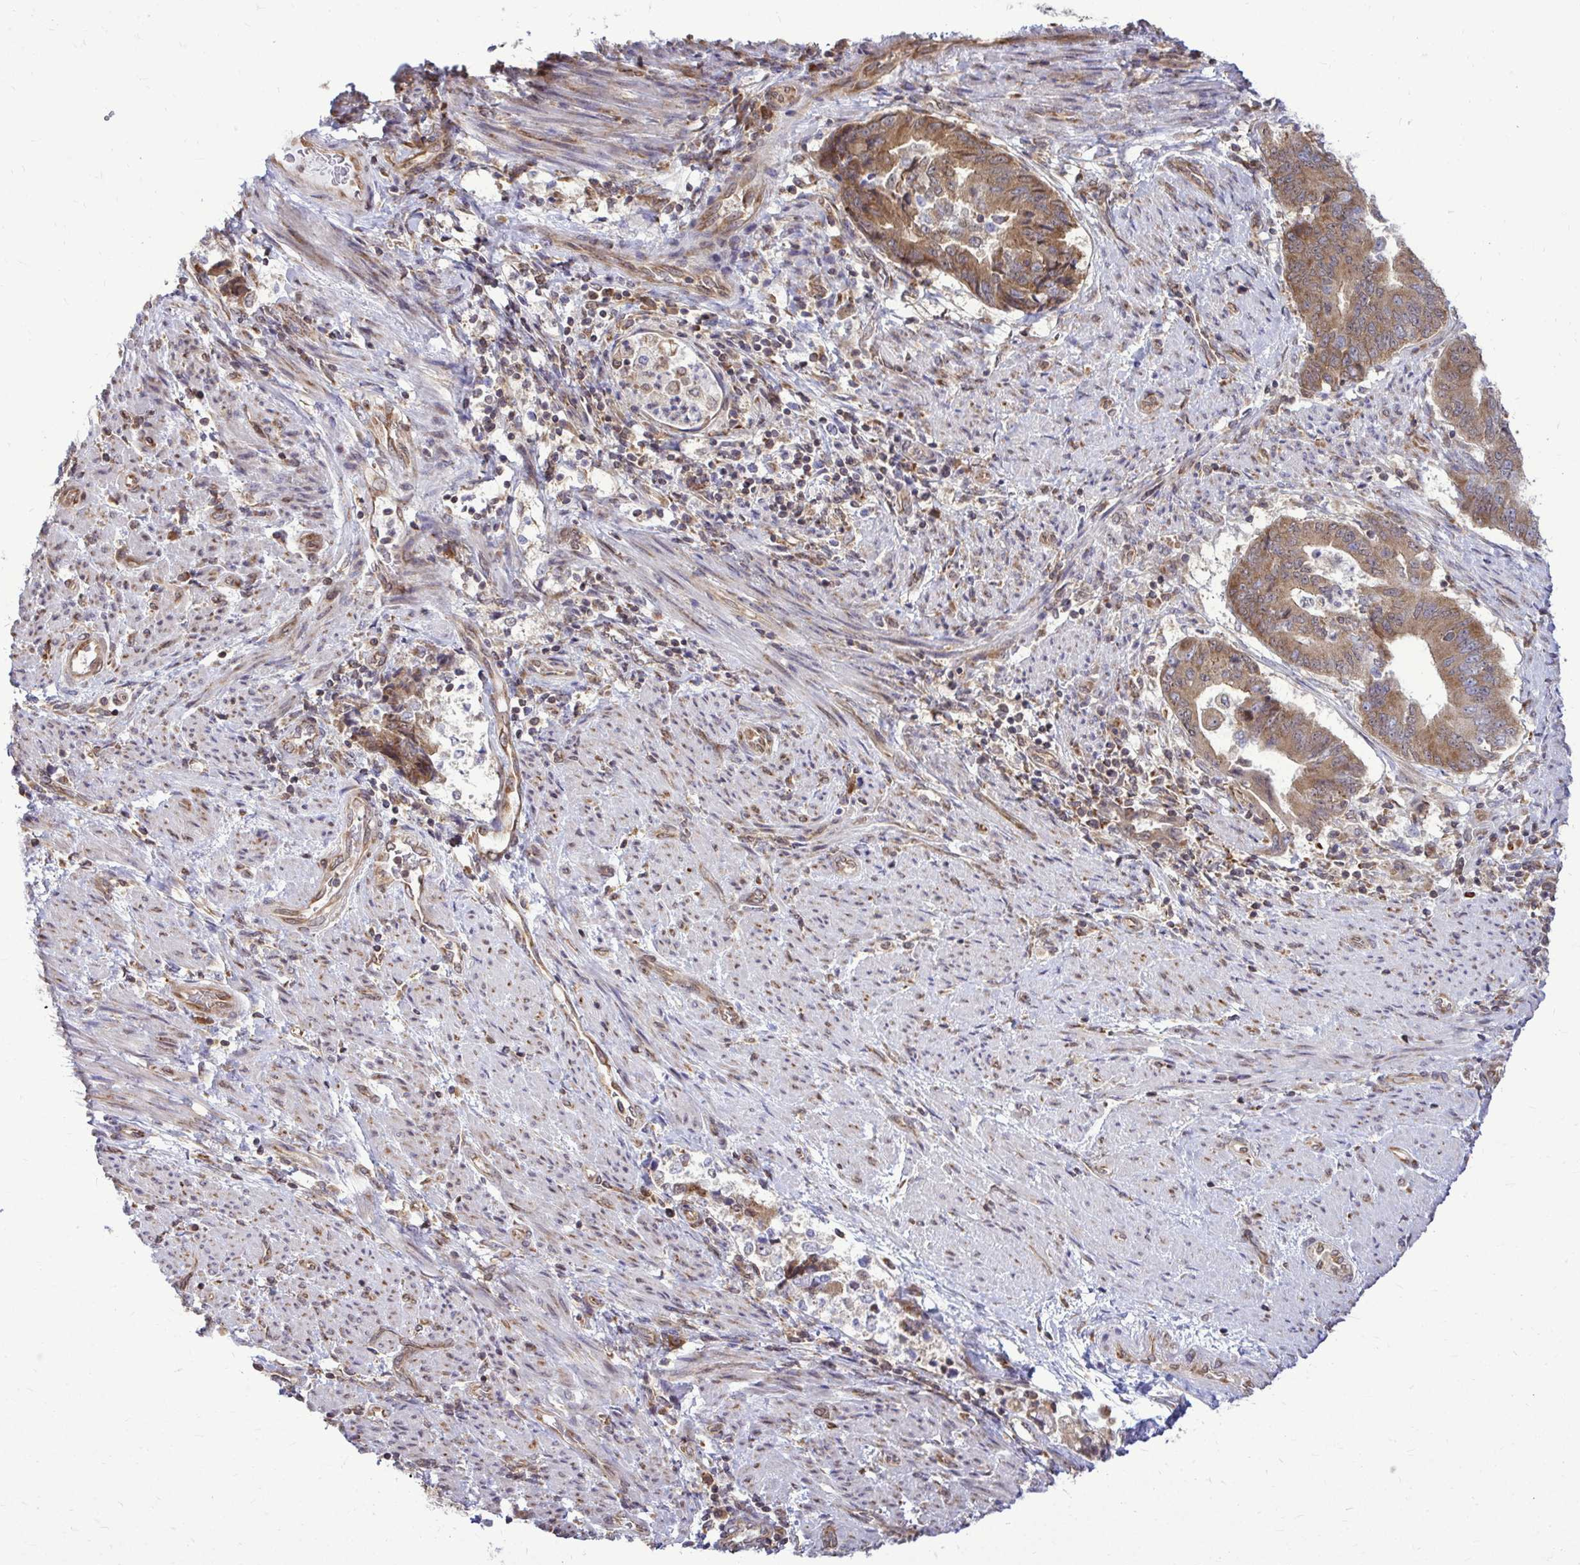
{"staining": {"intensity": "moderate", "quantity": ">75%", "location": "cytoplasmic/membranous"}, "tissue": "endometrial cancer", "cell_type": "Tumor cells", "image_type": "cancer", "snomed": [{"axis": "morphology", "description": "Adenocarcinoma, NOS"}, {"axis": "topography", "description": "Endometrium"}], "caption": "An immunohistochemistry image of neoplastic tissue is shown. Protein staining in brown highlights moderate cytoplasmic/membranous positivity in adenocarcinoma (endometrial) within tumor cells.", "gene": "FMR1", "patient": {"sex": "female", "age": 65}}